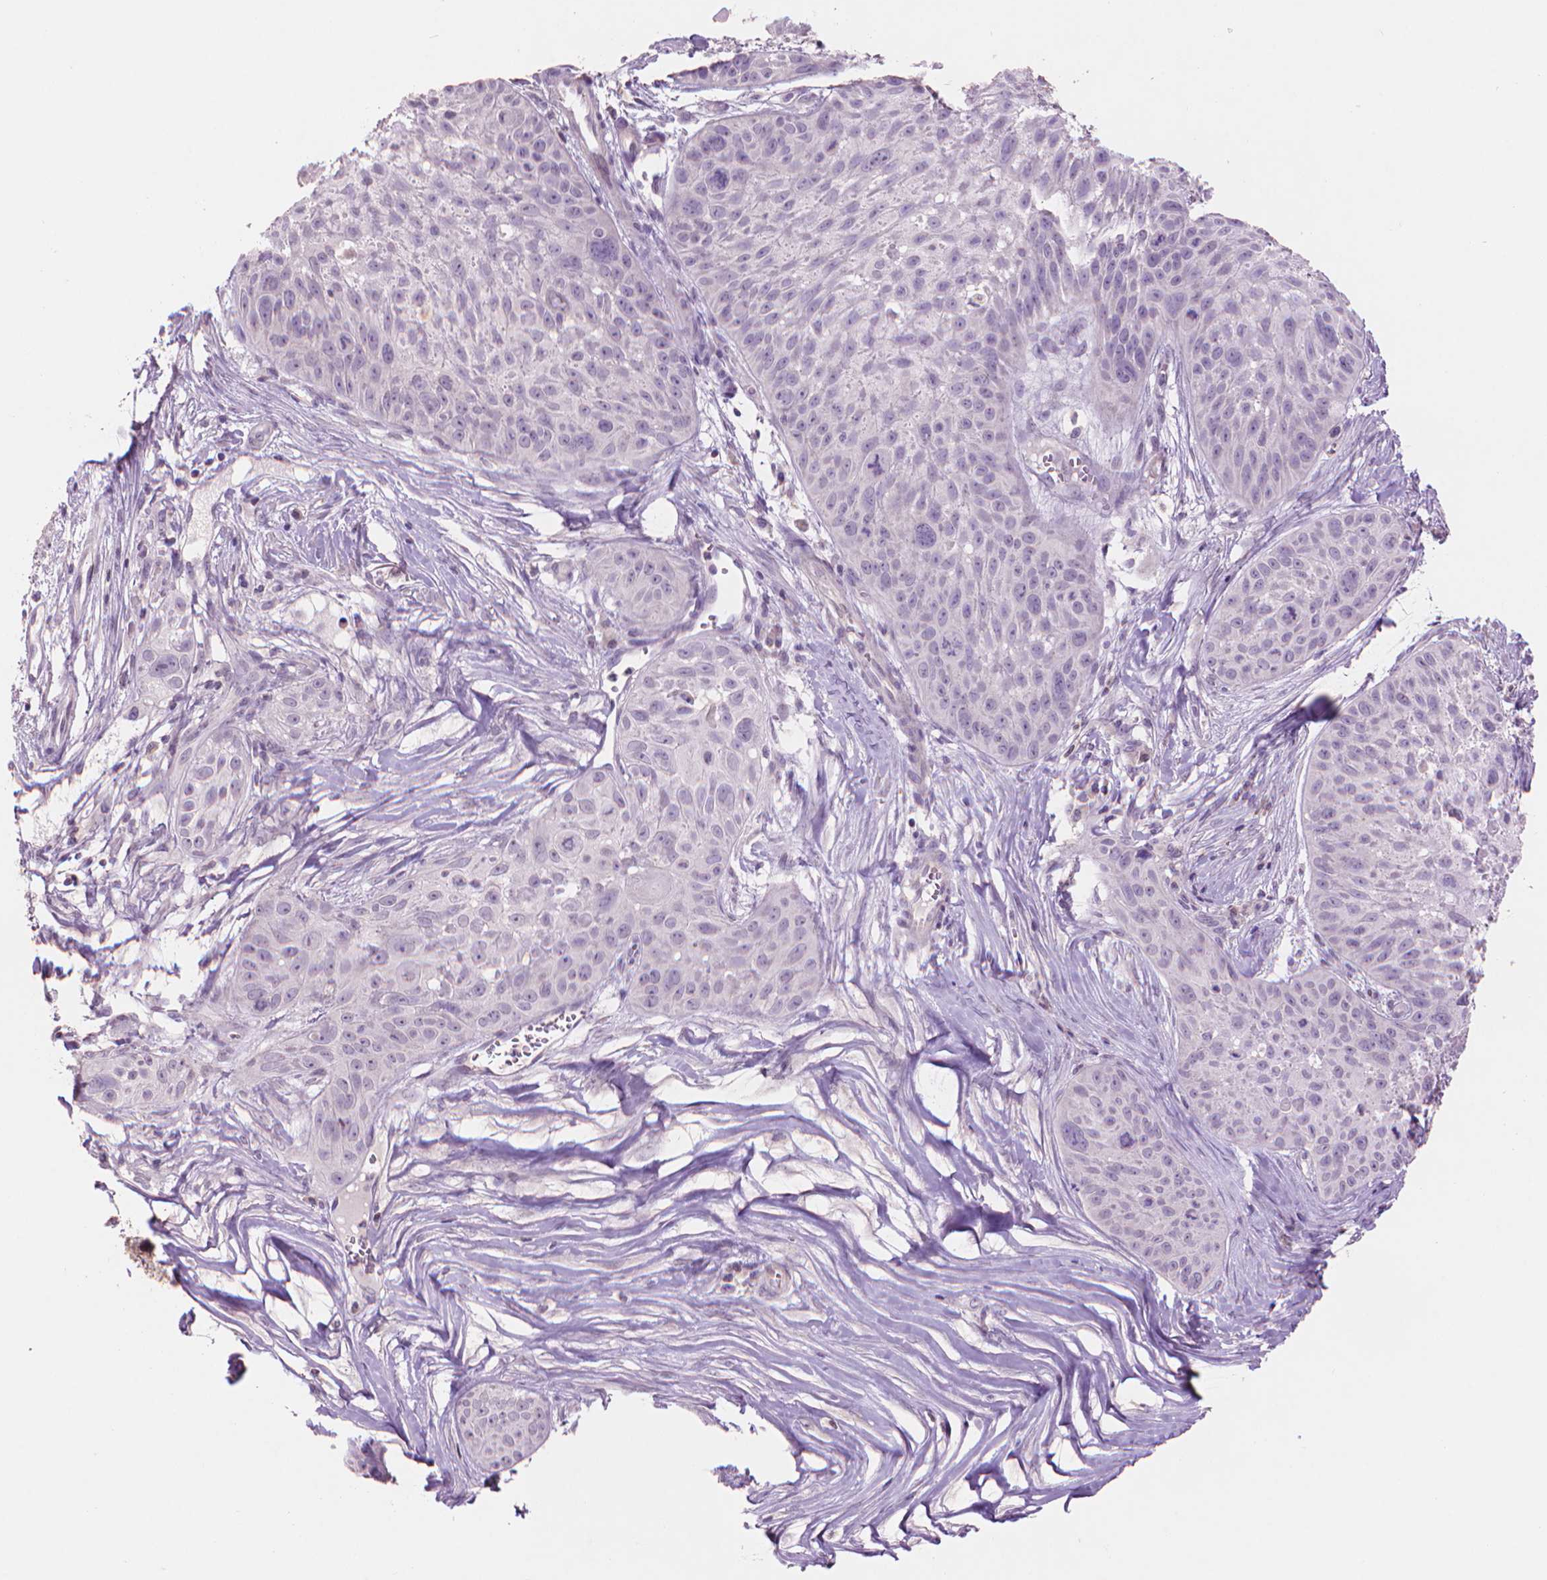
{"staining": {"intensity": "negative", "quantity": "none", "location": "none"}, "tissue": "skin cancer", "cell_type": "Tumor cells", "image_type": "cancer", "snomed": [{"axis": "morphology", "description": "Squamous cell carcinoma, NOS"}, {"axis": "topography", "description": "Skin"}, {"axis": "topography", "description": "Anal"}], "caption": "High power microscopy histopathology image of an immunohistochemistry image of skin squamous cell carcinoma, revealing no significant expression in tumor cells.", "gene": "ENO2", "patient": {"sex": "female", "age": 75}}